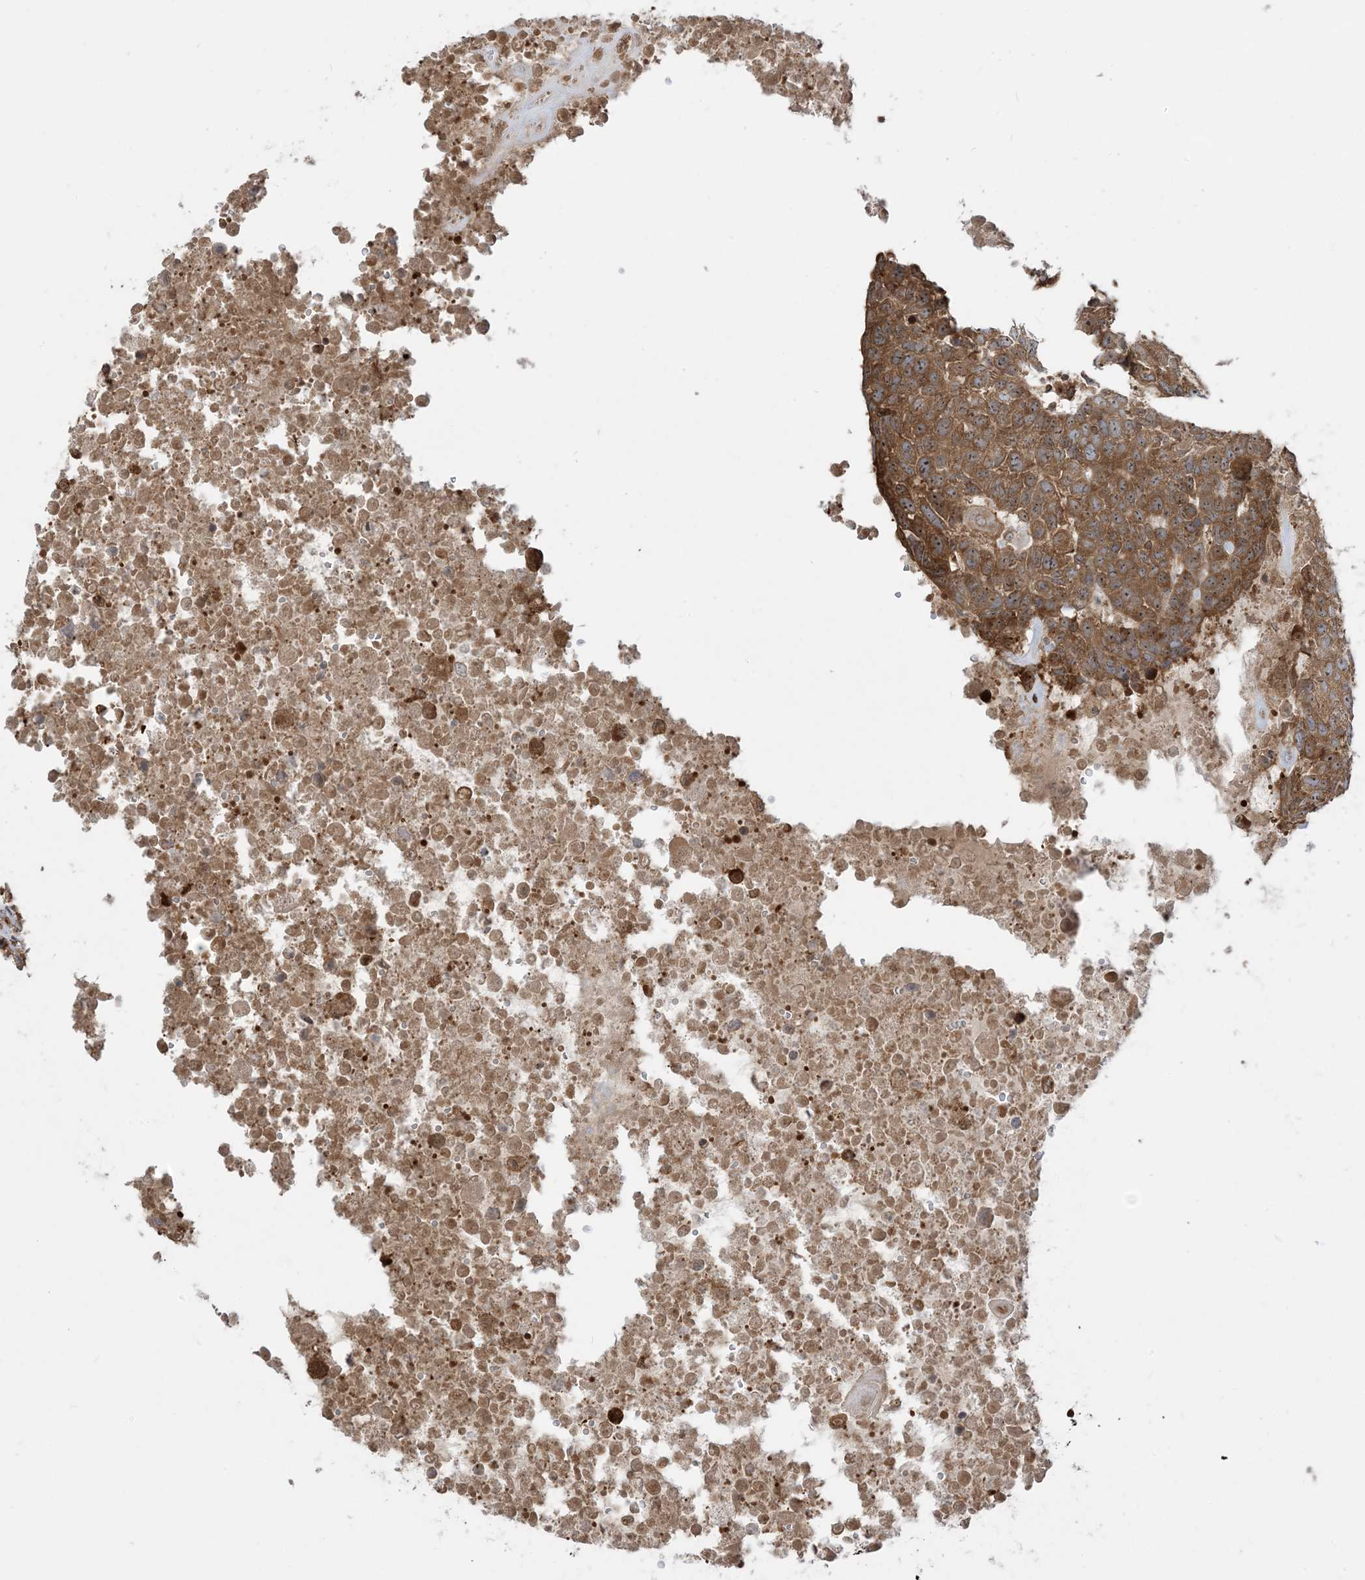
{"staining": {"intensity": "moderate", "quantity": ">75%", "location": "cytoplasmic/membranous,nuclear"}, "tissue": "head and neck cancer", "cell_type": "Tumor cells", "image_type": "cancer", "snomed": [{"axis": "morphology", "description": "Squamous cell carcinoma, NOS"}, {"axis": "topography", "description": "Head-Neck"}], "caption": "Head and neck cancer (squamous cell carcinoma) stained with a protein marker displays moderate staining in tumor cells.", "gene": "SRP72", "patient": {"sex": "male", "age": 66}}